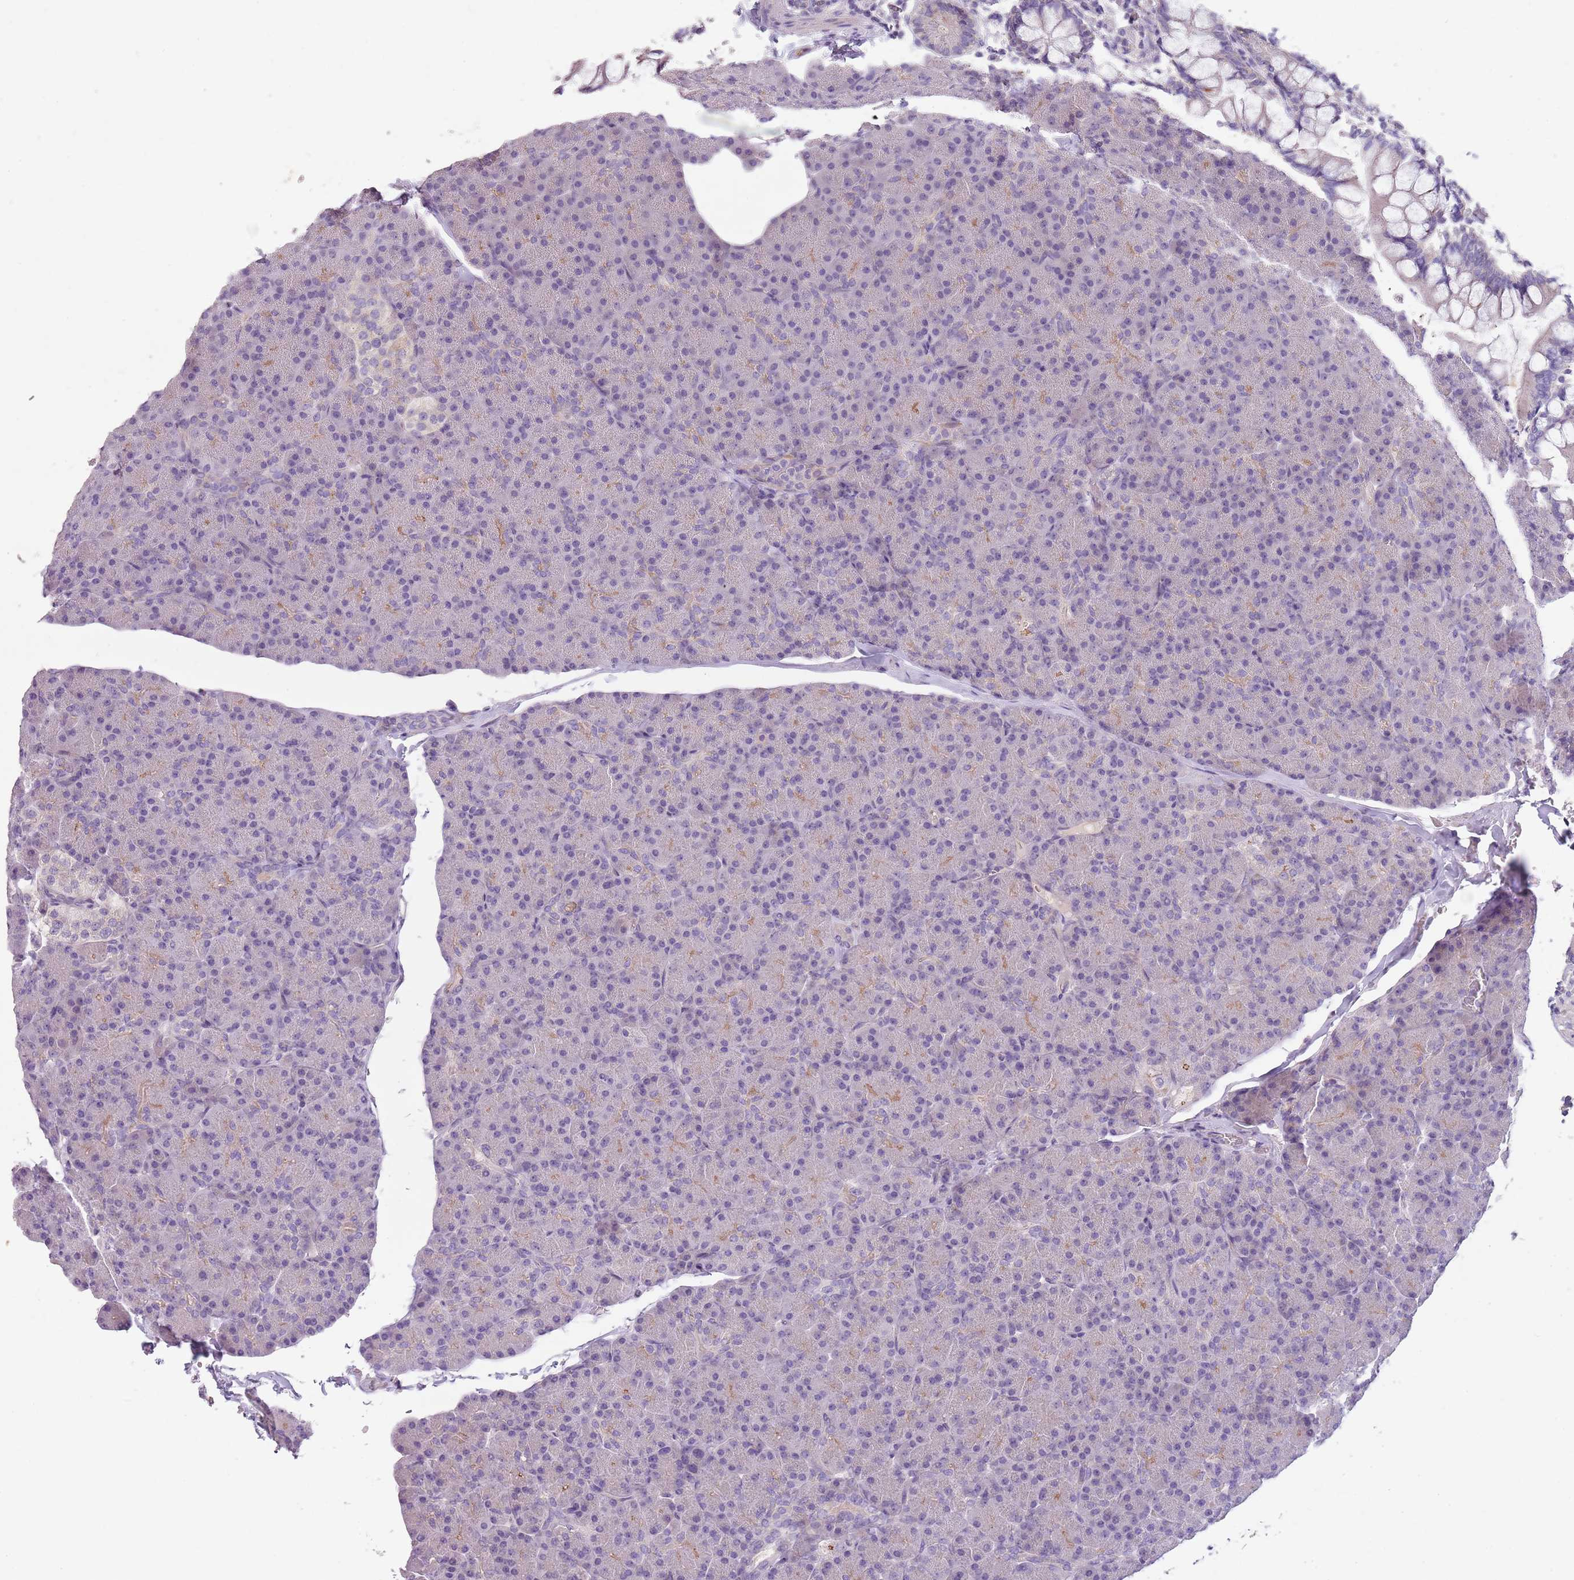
{"staining": {"intensity": "weak", "quantity": "<25%", "location": "cytoplasmic/membranous"}, "tissue": "pancreas", "cell_type": "Exocrine glandular cells", "image_type": "normal", "snomed": [{"axis": "morphology", "description": "Normal tissue, NOS"}, {"axis": "topography", "description": "Pancreas"}], "caption": "This photomicrograph is of normal pancreas stained with immunohistochemistry to label a protein in brown with the nuclei are counter-stained blue. There is no expression in exocrine glandular cells.", "gene": "ZNF583", "patient": {"sex": "female", "age": 43}}